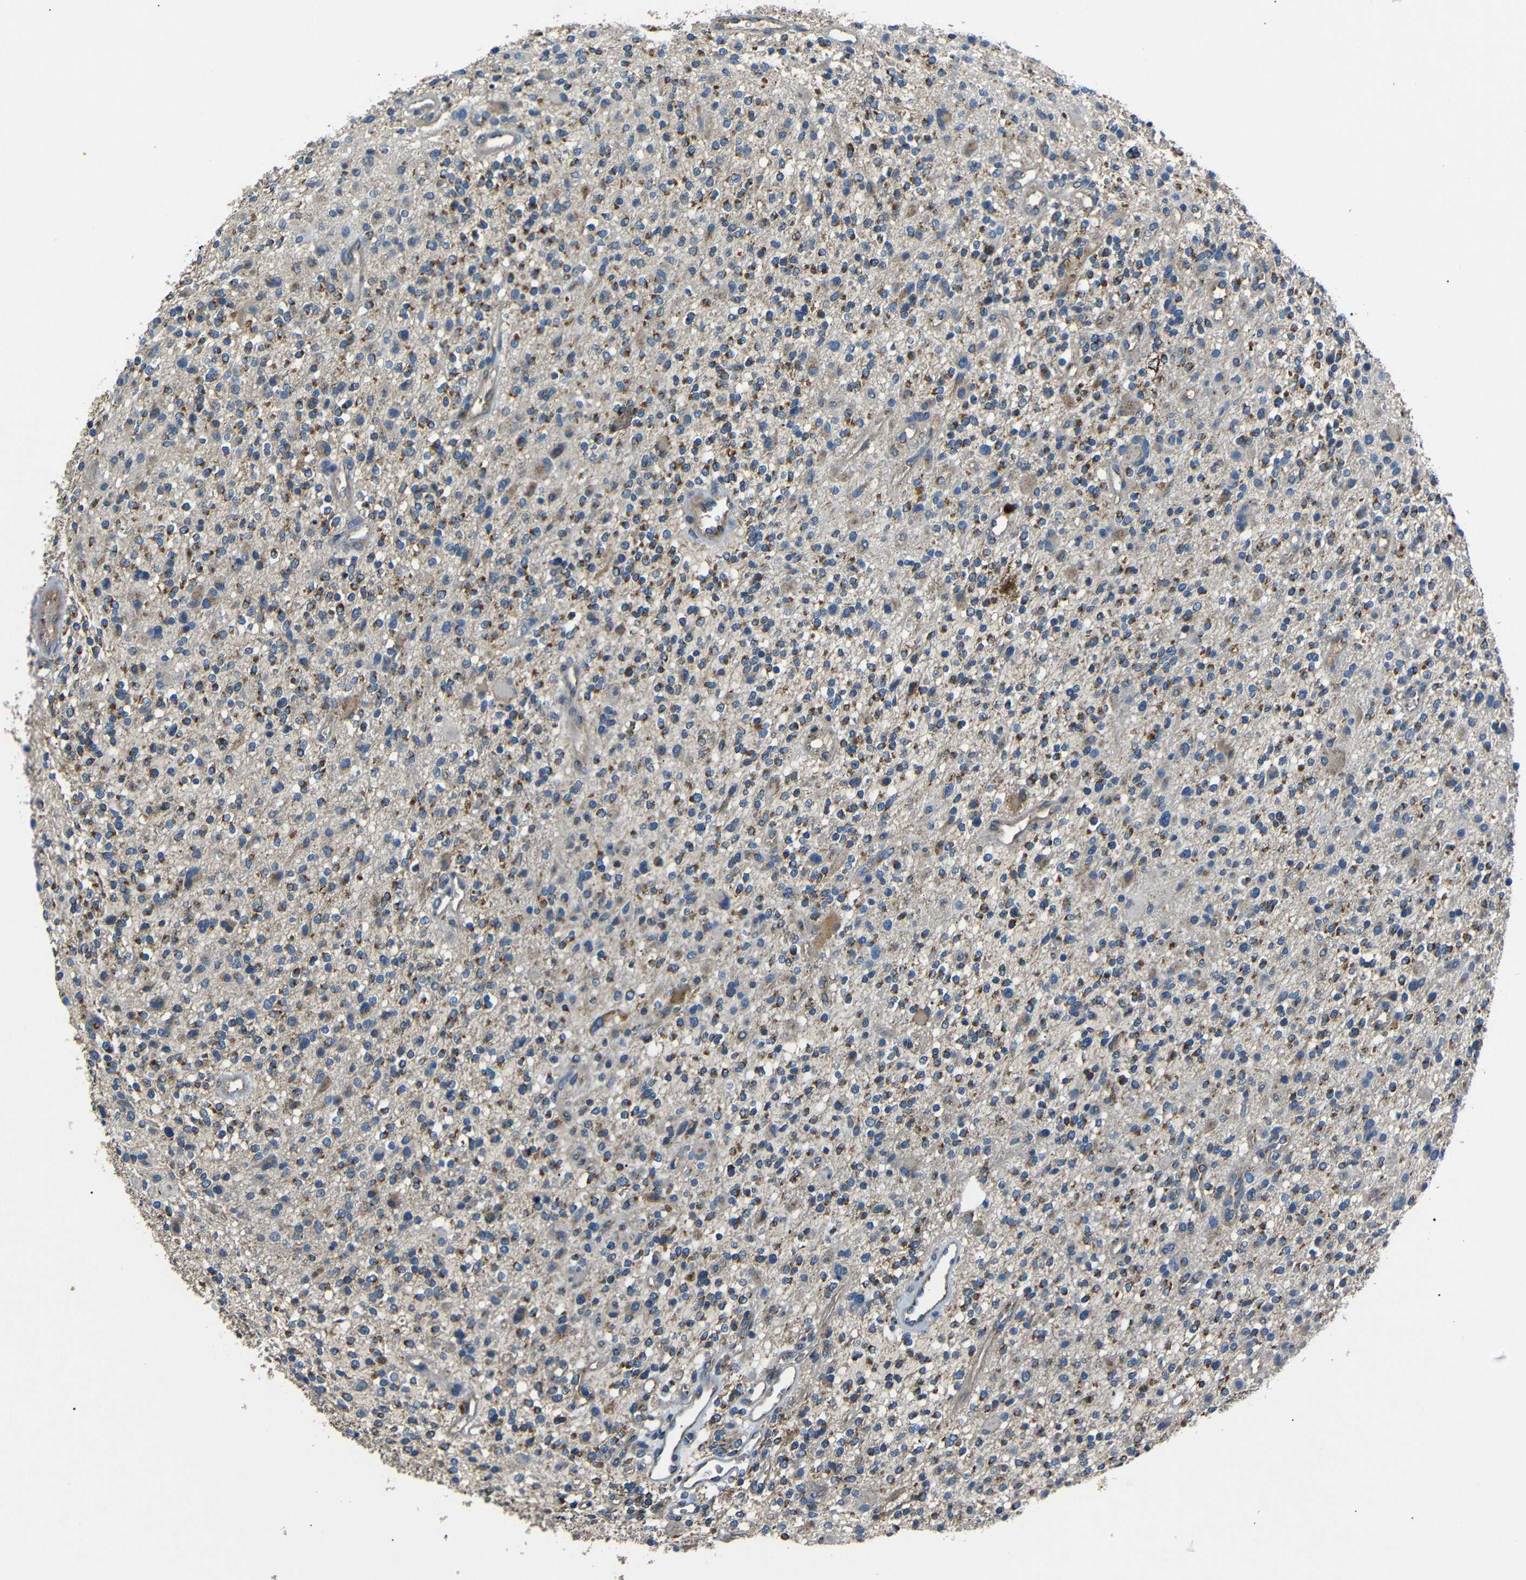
{"staining": {"intensity": "moderate", "quantity": "25%-75%", "location": "cytoplasmic/membranous"}, "tissue": "glioma", "cell_type": "Tumor cells", "image_type": "cancer", "snomed": [{"axis": "morphology", "description": "Glioma, malignant, High grade"}, {"axis": "topography", "description": "Brain"}], "caption": "Malignant glioma (high-grade) stained with DAB IHC reveals medium levels of moderate cytoplasmic/membranous expression in approximately 25%-75% of tumor cells. (DAB IHC, brown staining for protein, blue staining for nuclei).", "gene": "NETO2", "patient": {"sex": "male", "age": 48}}